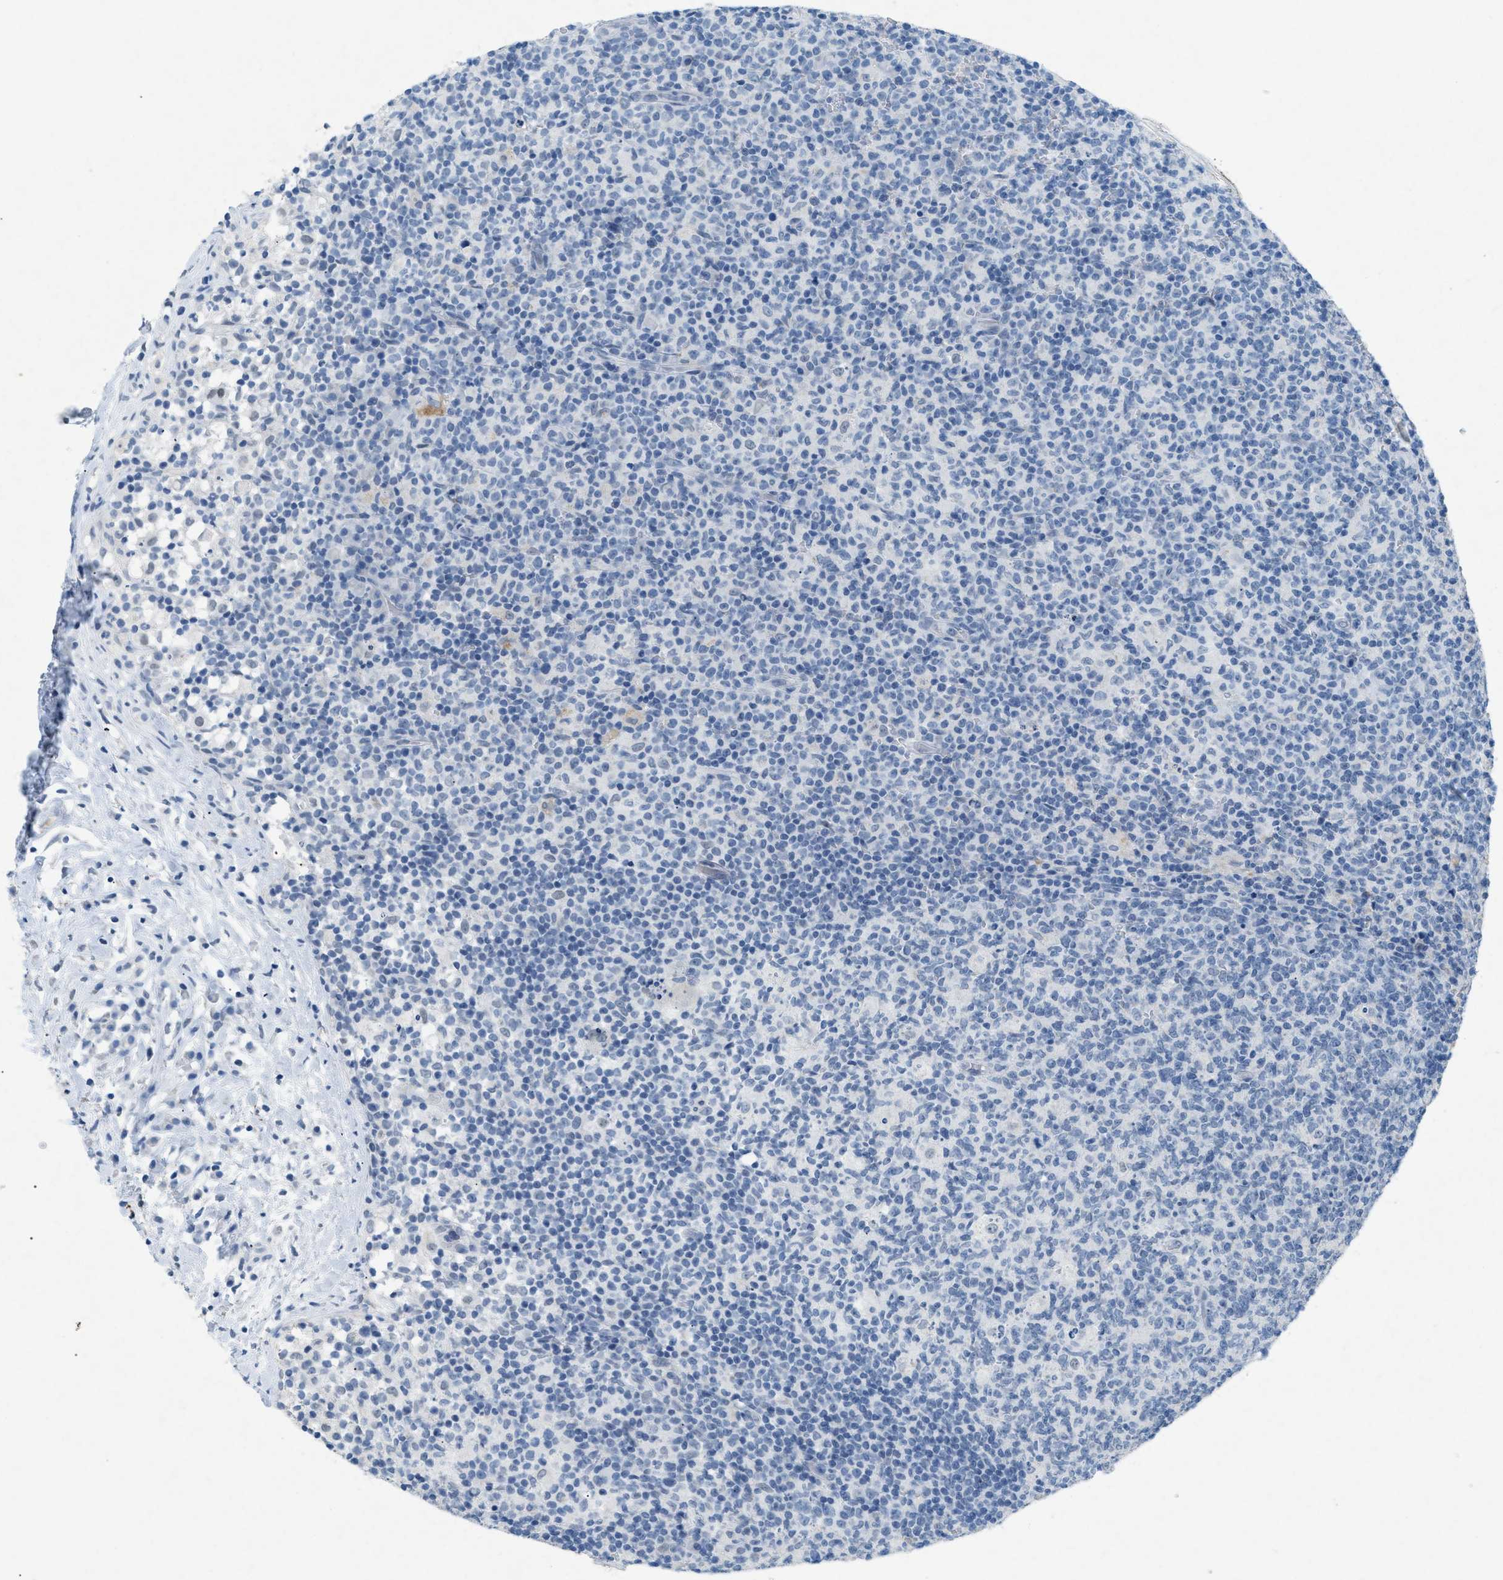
{"staining": {"intensity": "negative", "quantity": "none", "location": "none"}, "tissue": "lymph node", "cell_type": "Germinal center cells", "image_type": "normal", "snomed": [{"axis": "morphology", "description": "Normal tissue, NOS"}, {"axis": "morphology", "description": "Inflammation, NOS"}, {"axis": "topography", "description": "Lymph node"}], "caption": "A high-resolution image shows immunohistochemistry (IHC) staining of benign lymph node, which shows no significant staining in germinal center cells. (Stains: DAB immunohistochemistry with hematoxylin counter stain, Microscopy: brightfield microscopy at high magnification).", "gene": "TASOR", "patient": {"sex": "male", "age": 55}}